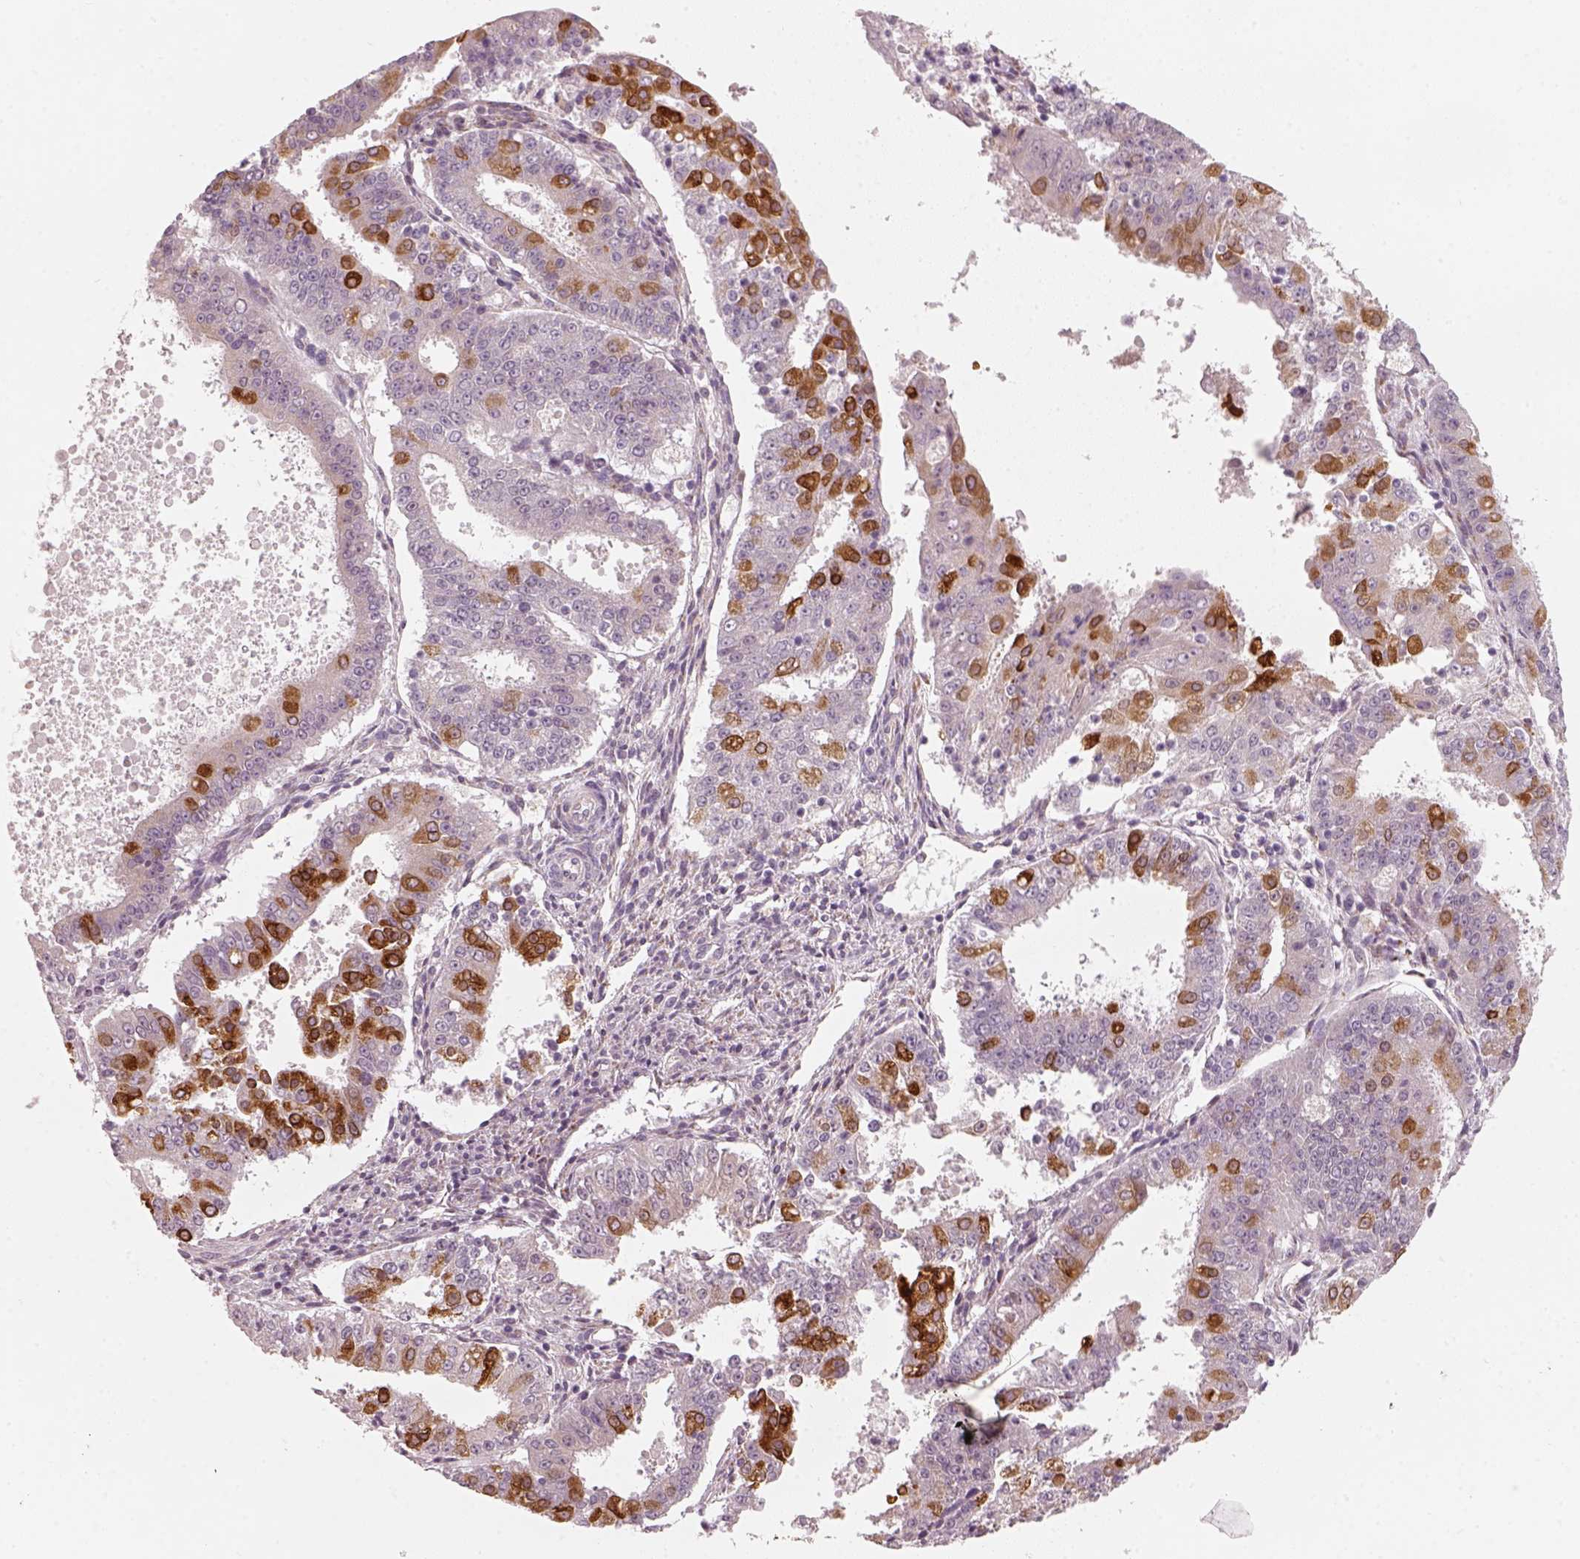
{"staining": {"intensity": "strong", "quantity": "25%-75%", "location": "cytoplasmic/membranous"}, "tissue": "ovarian cancer", "cell_type": "Tumor cells", "image_type": "cancer", "snomed": [{"axis": "morphology", "description": "Carcinoma, endometroid"}, {"axis": "topography", "description": "Ovary"}], "caption": "Human ovarian cancer (endometroid carcinoma) stained for a protein (brown) displays strong cytoplasmic/membranous positive staining in about 25%-75% of tumor cells.", "gene": "CDS1", "patient": {"sex": "female", "age": 42}}